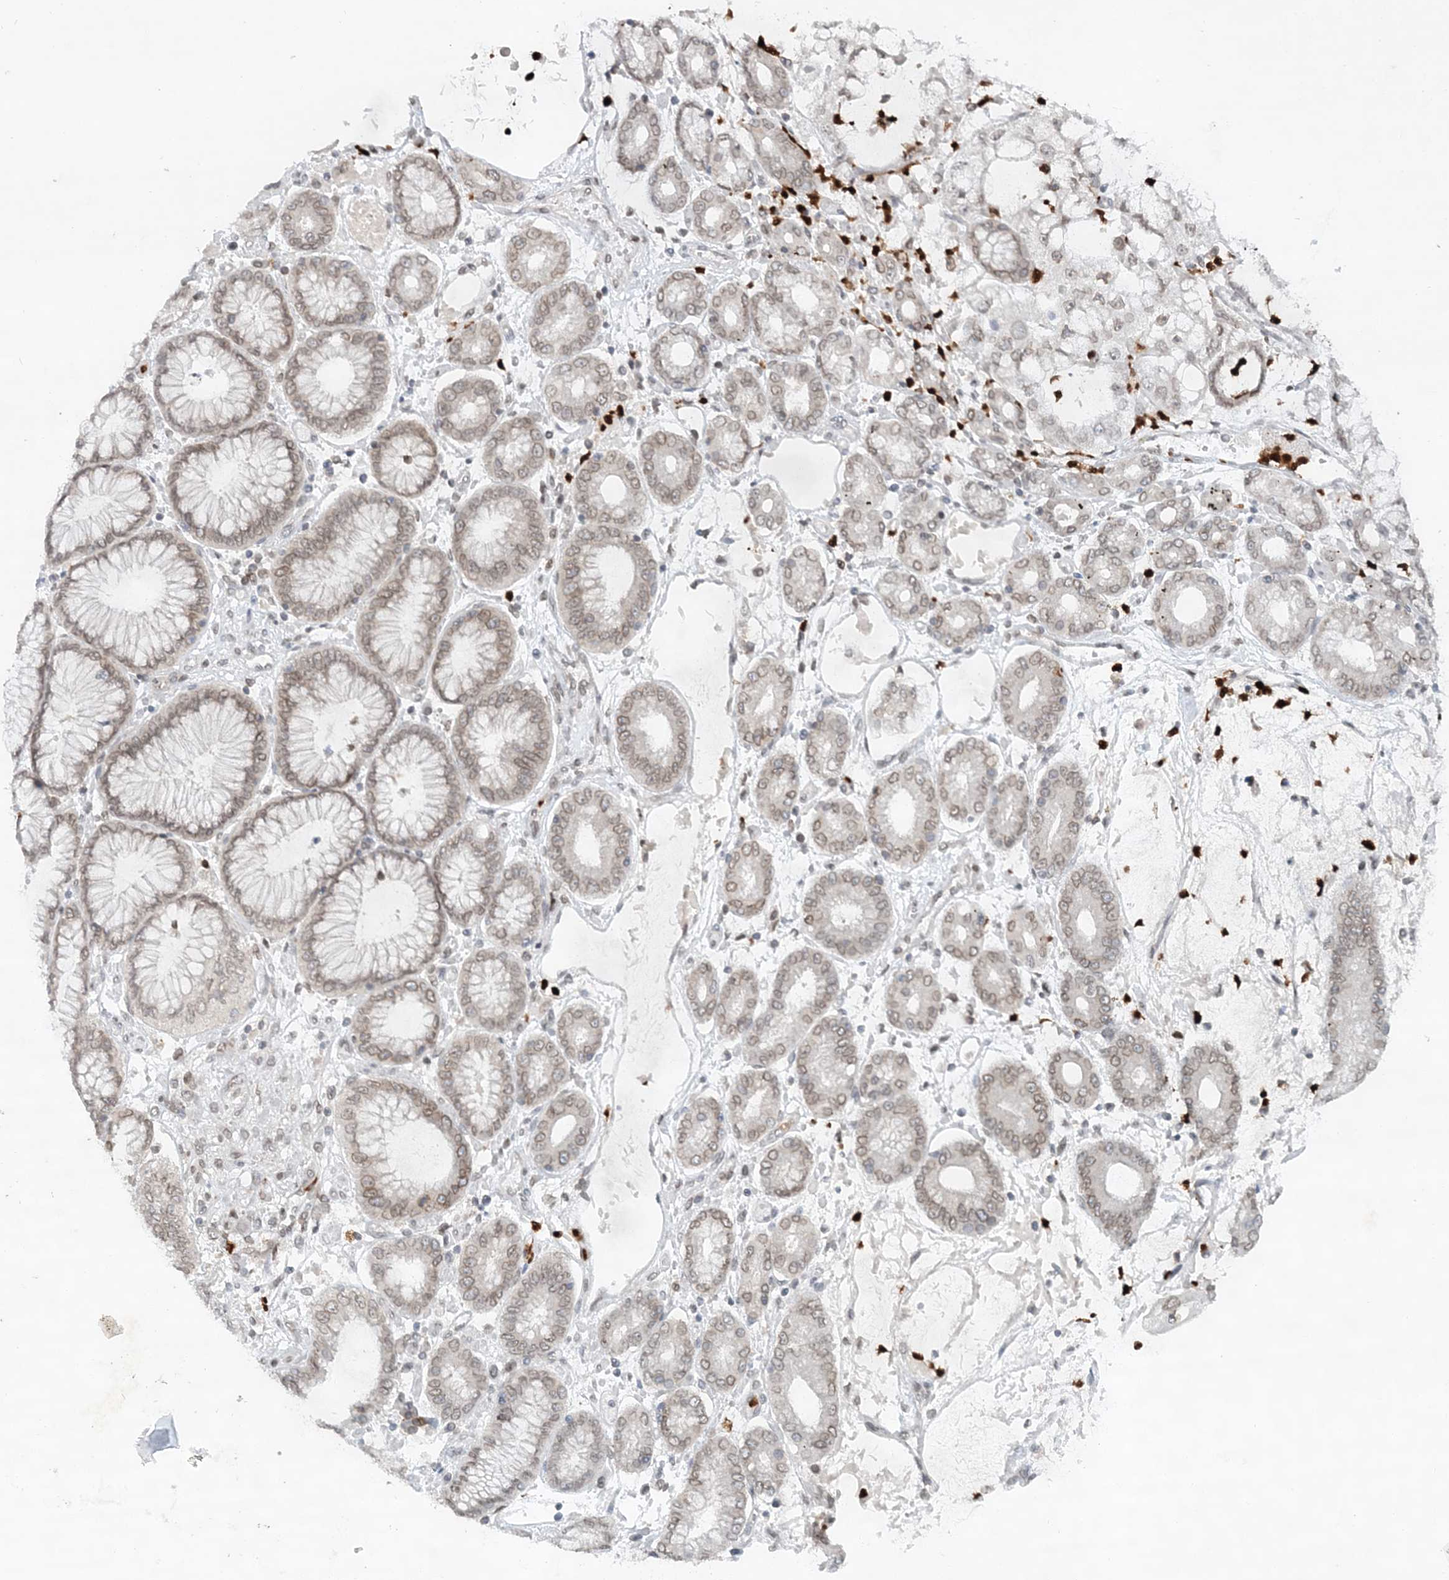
{"staining": {"intensity": "weak", "quantity": "25%-75%", "location": "cytoplasmic/membranous,nuclear"}, "tissue": "stomach cancer", "cell_type": "Tumor cells", "image_type": "cancer", "snomed": [{"axis": "morphology", "description": "Adenocarcinoma, NOS"}, {"axis": "topography", "description": "Stomach"}], "caption": "This is a histology image of immunohistochemistry (IHC) staining of adenocarcinoma (stomach), which shows weak expression in the cytoplasmic/membranous and nuclear of tumor cells.", "gene": "NUP54", "patient": {"sex": "male", "age": 76}}